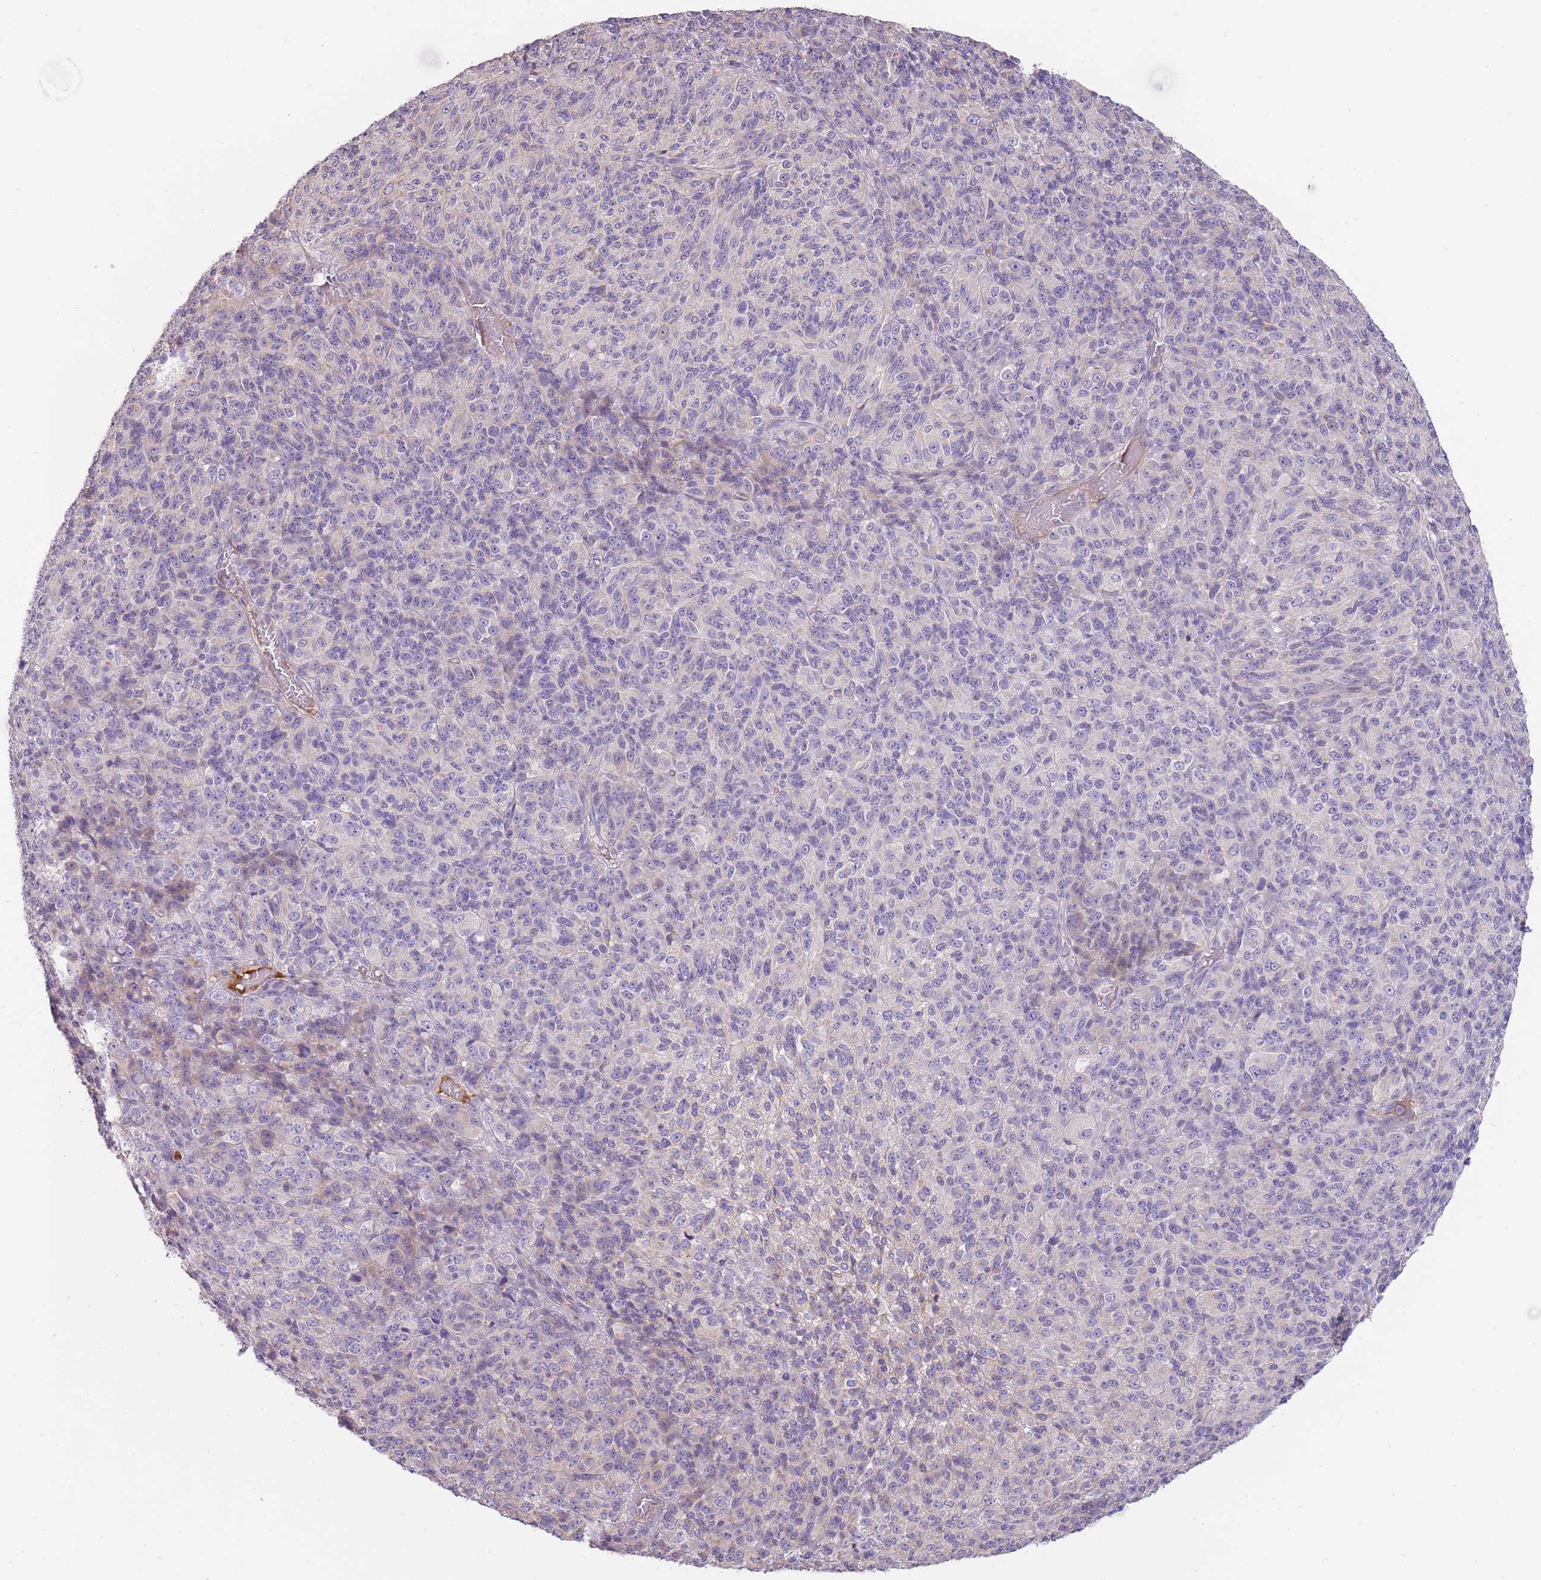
{"staining": {"intensity": "negative", "quantity": "none", "location": "none"}, "tissue": "melanoma", "cell_type": "Tumor cells", "image_type": "cancer", "snomed": [{"axis": "morphology", "description": "Malignant melanoma, Metastatic site"}, {"axis": "topography", "description": "Brain"}], "caption": "Immunohistochemical staining of melanoma reveals no significant staining in tumor cells. (DAB (3,3'-diaminobenzidine) immunohistochemistry, high magnification).", "gene": "MCUB", "patient": {"sex": "female", "age": 56}}